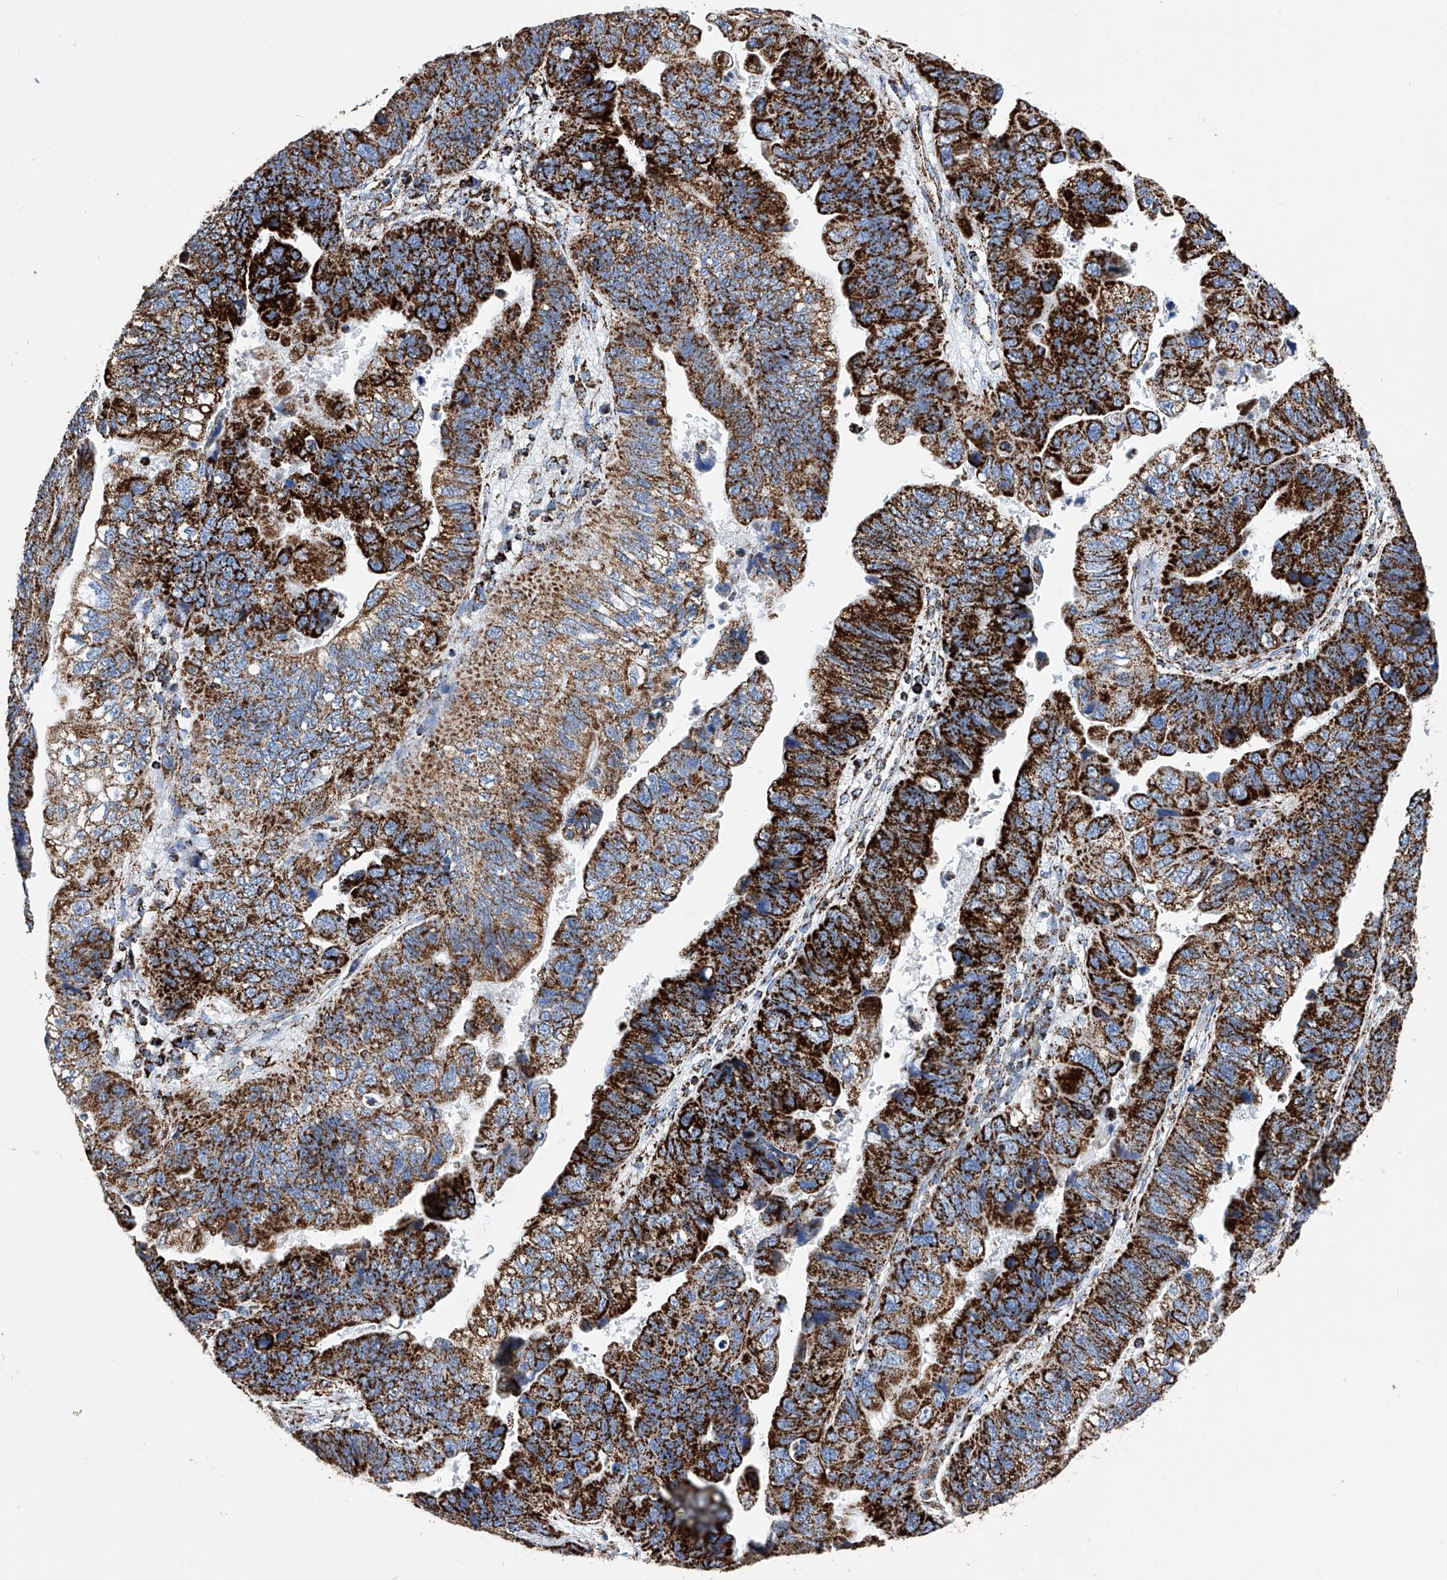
{"staining": {"intensity": "strong", "quantity": ">75%", "location": "cytoplasmic/membranous"}, "tissue": "stomach cancer", "cell_type": "Tumor cells", "image_type": "cancer", "snomed": [{"axis": "morphology", "description": "Adenocarcinoma, NOS"}, {"axis": "topography", "description": "Stomach"}], "caption": "Protein expression by immunohistochemistry (IHC) demonstrates strong cytoplasmic/membranous positivity in about >75% of tumor cells in stomach cancer.", "gene": "ATP5PF", "patient": {"sex": "male", "age": 59}}